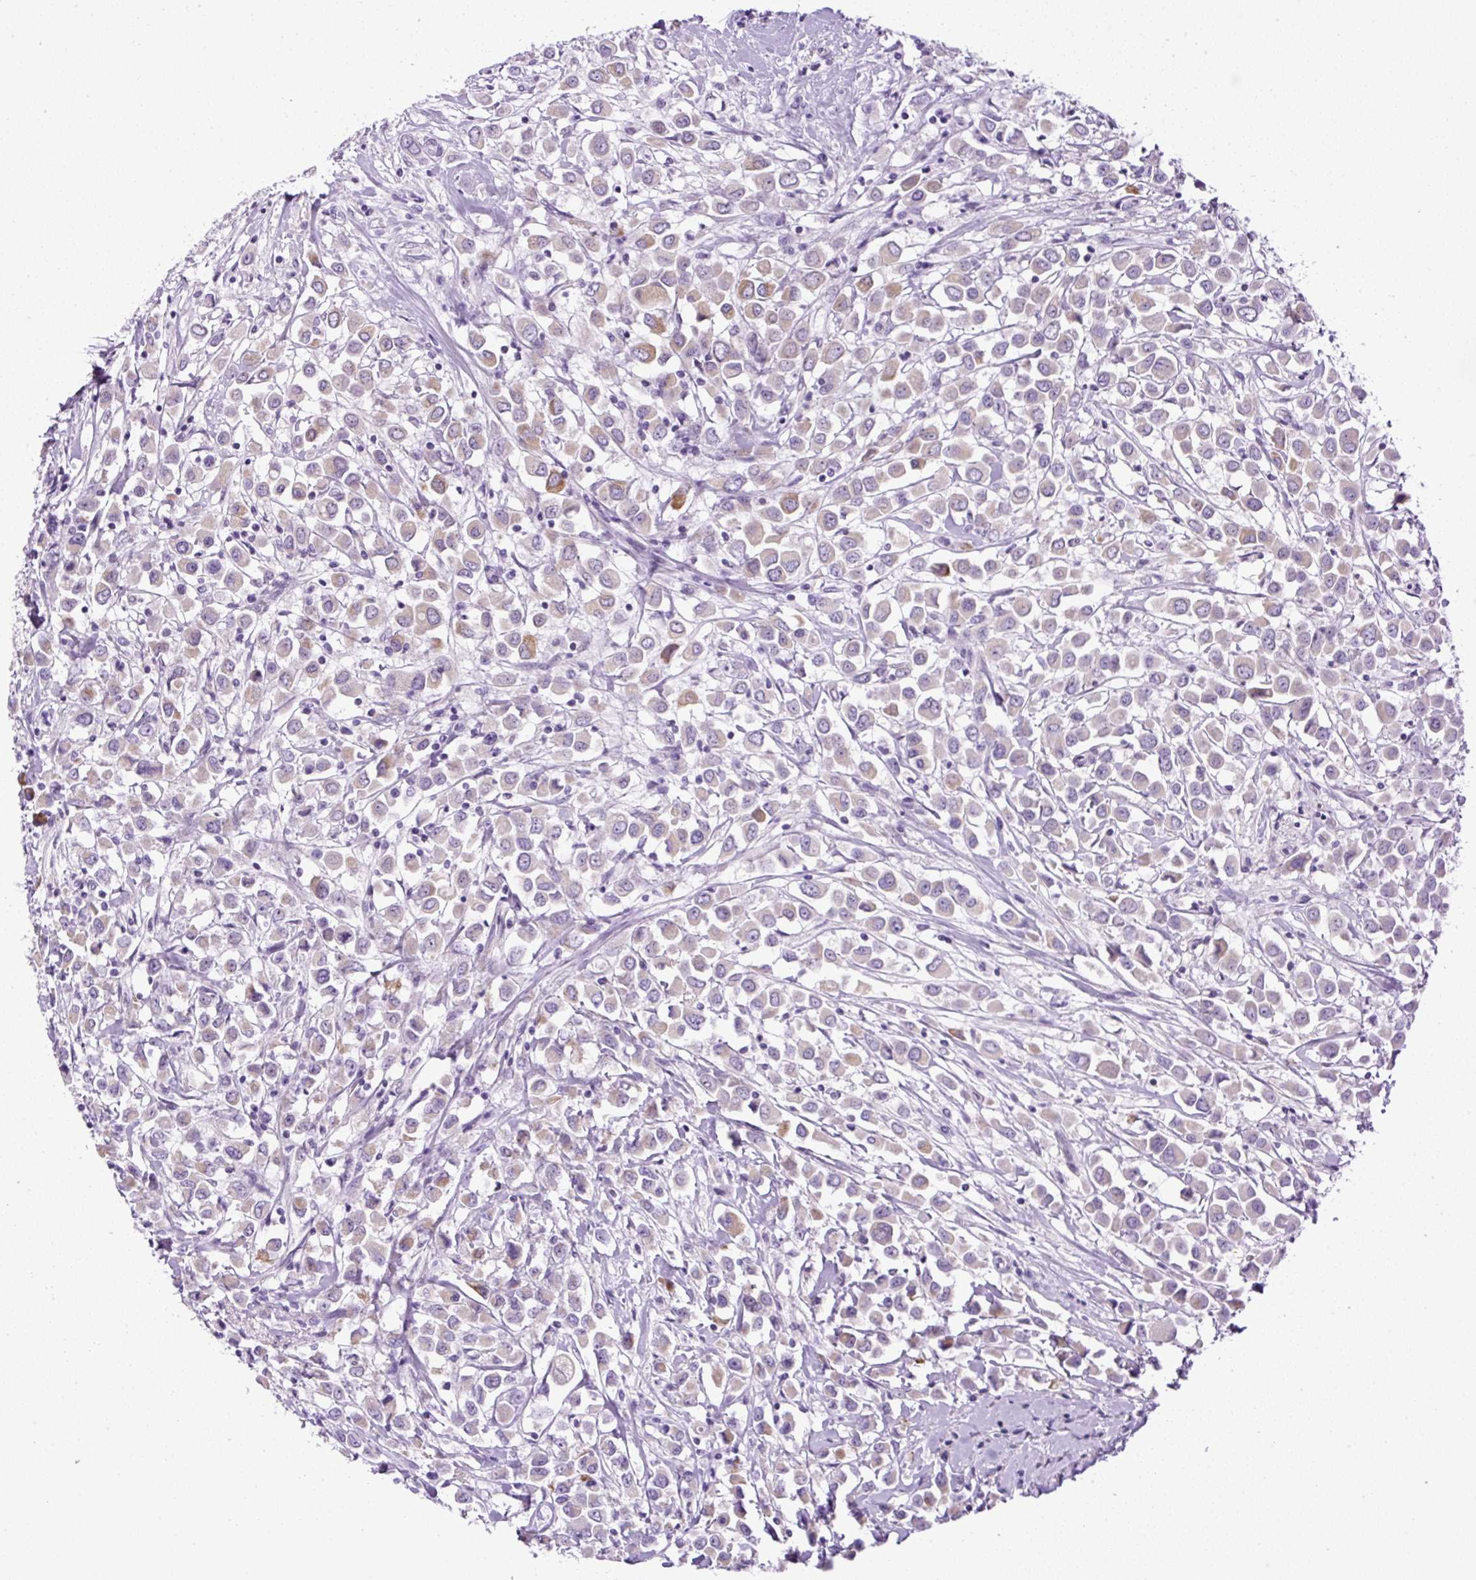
{"staining": {"intensity": "weak", "quantity": "25%-75%", "location": "cytoplasmic/membranous"}, "tissue": "breast cancer", "cell_type": "Tumor cells", "image_type": "cancer", "snomed": [{"axis": "morphology", "description": "Duct carcinoma"}, {"axis": "topography", "description": "Breast"}], "caption": "Breast cancer (infiltrating ductal carcinoma) was stained to show a protein in brown. There is low levels of weak cytoplasmic/membranous staining in about 25%-75% of tumor cells.", "gene": "RHBDD2", "patient": {"sex": "female", "age": 61}}